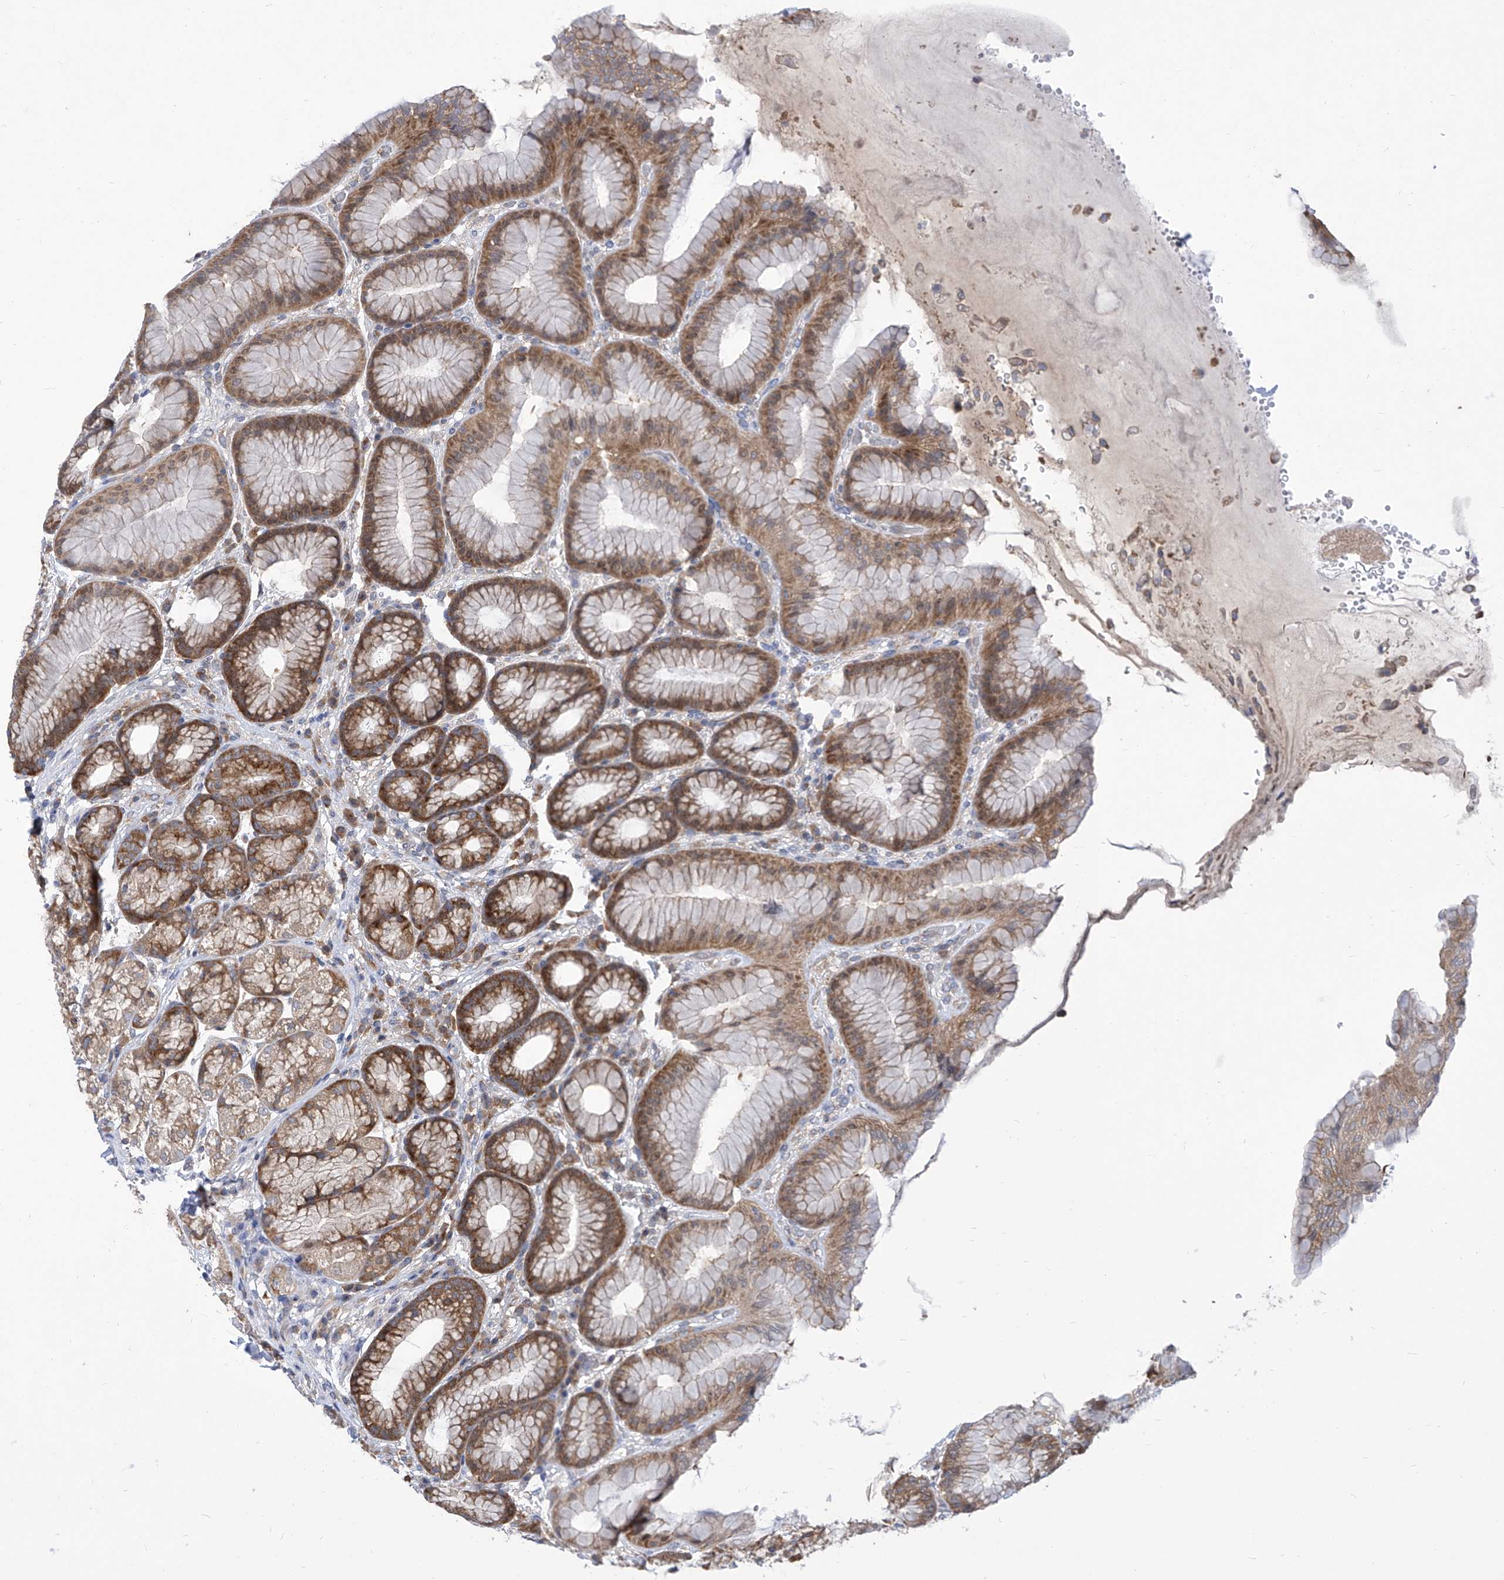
{"staining": {"intensity": "moderate", "quantity": "25%-75%", "location": "cytoplasmic/membranous"}, "tissue": "stomach", "cell_type": "Glandular cells", "image_type": "normal", "snomed": [{"axis": "morphology", "description": "Normal tissue, NOS"}, {"axis": "topography", "description": "Stomach"}], "caption": "This photomicrograph reveals immunohistochemistry (IHC) staining of benign stomach, with medium moderate cytoplasmic/membranous staining in about 25%-75% of glandular cells.", "gene": "EIF3M", "patient": {"sex": "male", "age": 57}}